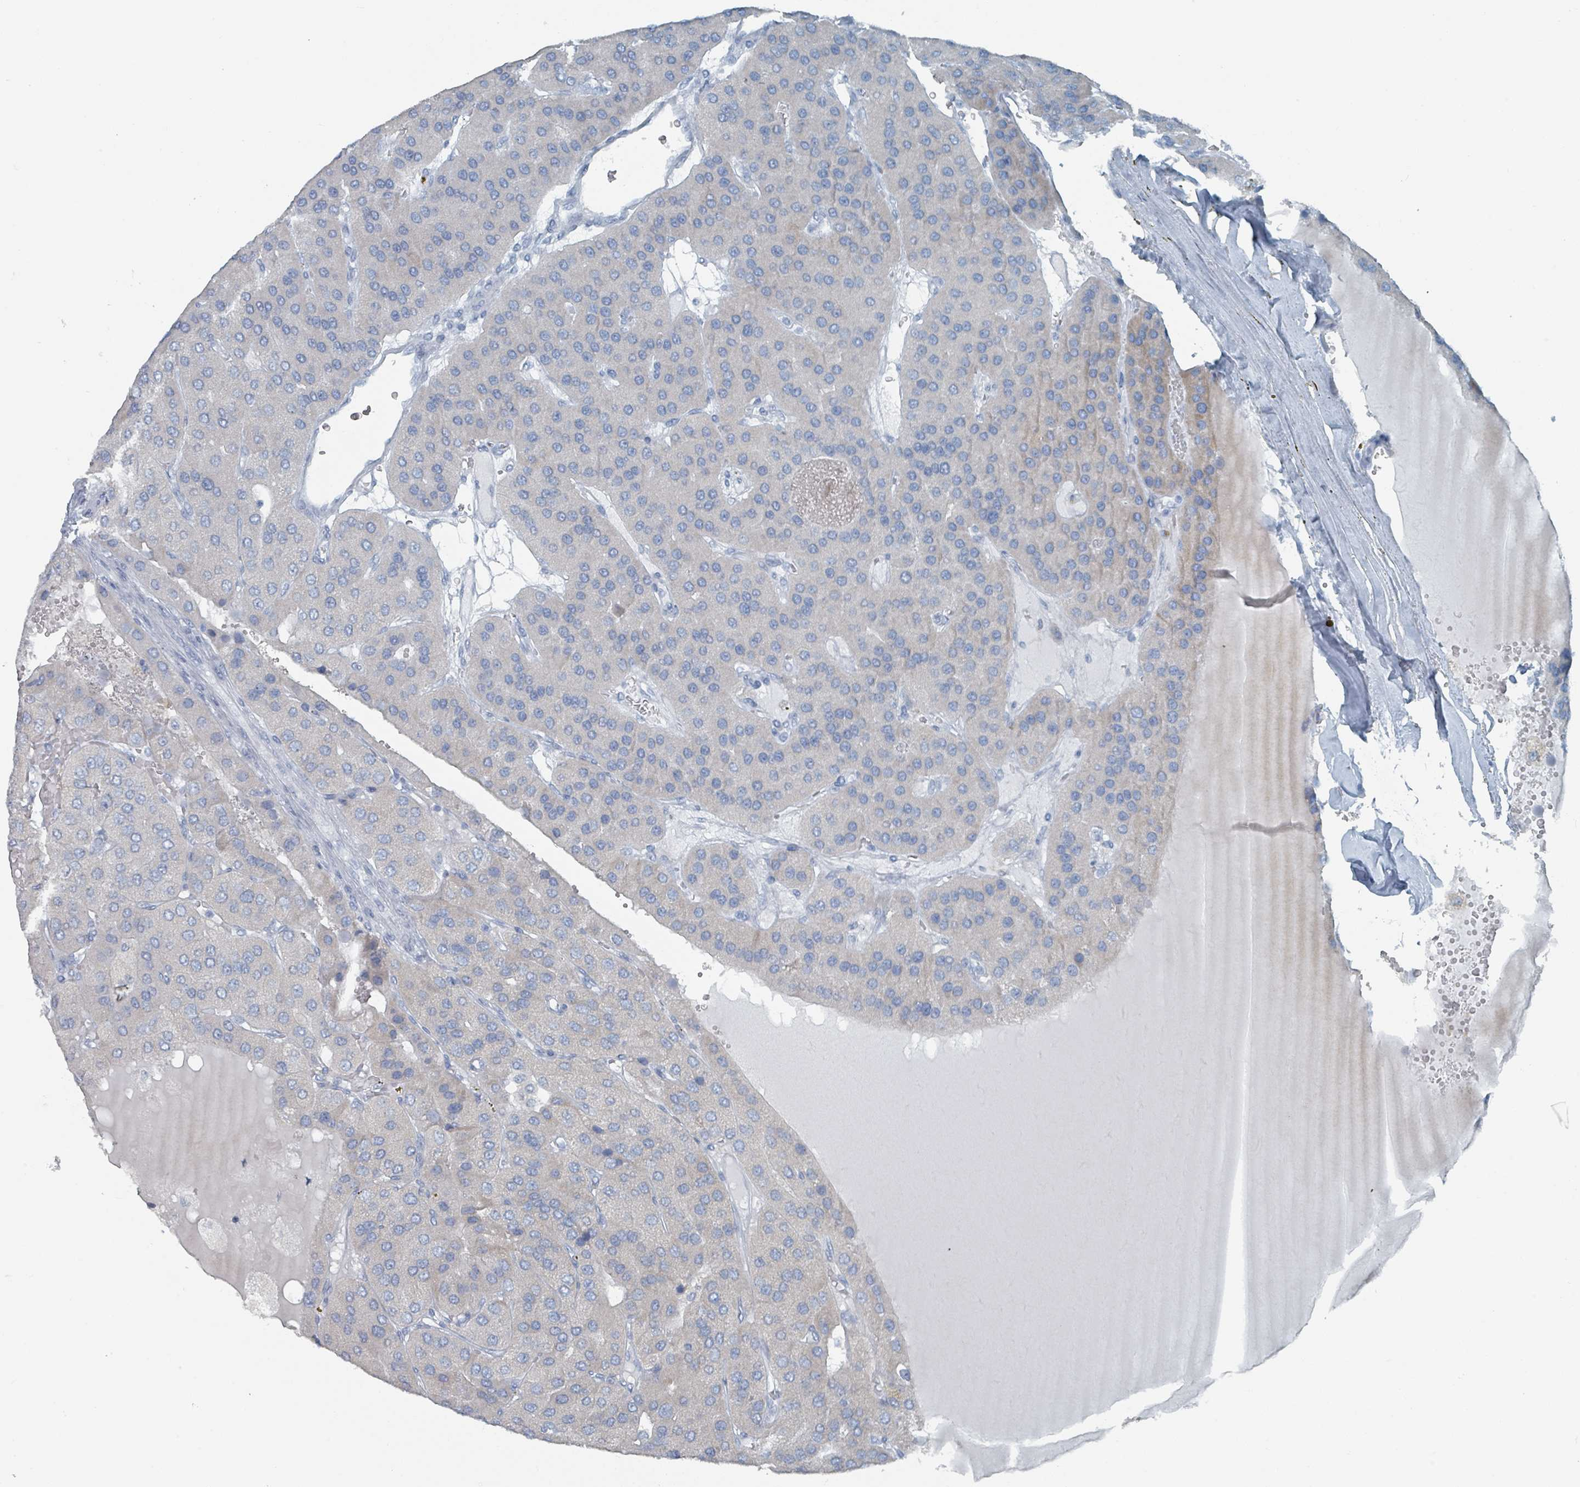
{"staining": {"intensity": "negative", "quantity": "none", "location": "none"}, "tissue": "parathyroid gland", "cell_type": "Glandular cells", "image_type": "normal", "snomed": [{"axis": "morphology", "description": "Normal tissue, NOS"}, {"axis": "morphology", "description": "Adenoma, NOS"}, {"axis": "topography", "description": "Parathyroid gland"}], "caption": "High power microscopy histopathology image of an IHC micrograph of unremarkable parathyroid gland, revealing no significant staining in glandular cells.", "gene": "GAMT", "patient": {"sex": "female", "age": 86}}